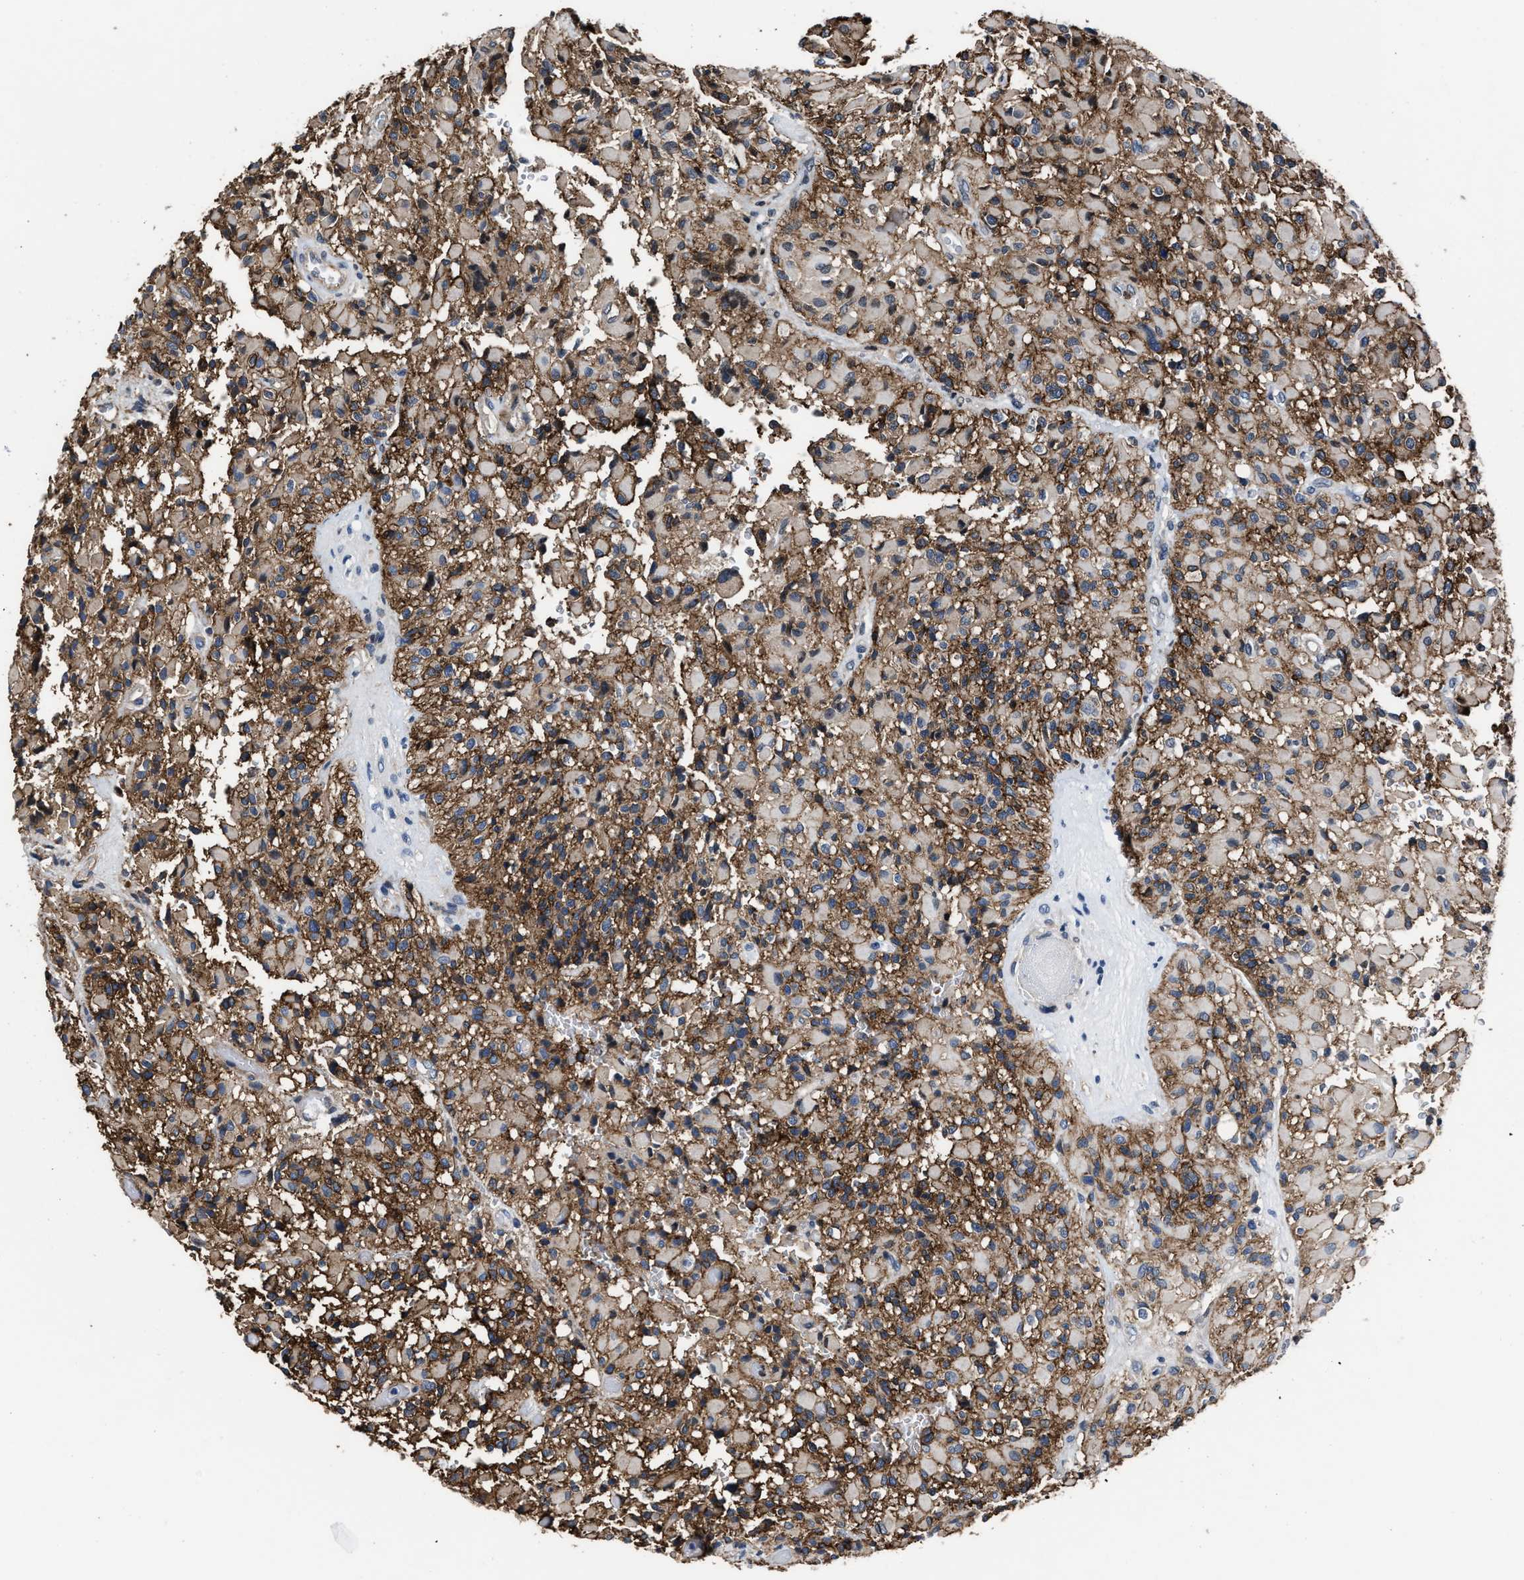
{"staining": {"intensity": "moderate", "quantity": ">75%", "location": "cytoplasmic/membranous"}, "tissue": "glioma", "cell_type": "Tumor cells", "image_type": "cancer", "snomed": [{"axis": "morphology", "description": "Glioma, malignant, High grade"}, {"axis": "topography", "description": "Brain"}], "caption": "Human high-grade glioma (malignant) stained with a brown dye shows moderate cytoplasmic/membranous positive positivity in approximately >75% of tumor cells.", "gene": "MARCKSL1", "patient": {"sex": "male", "age": 71}}